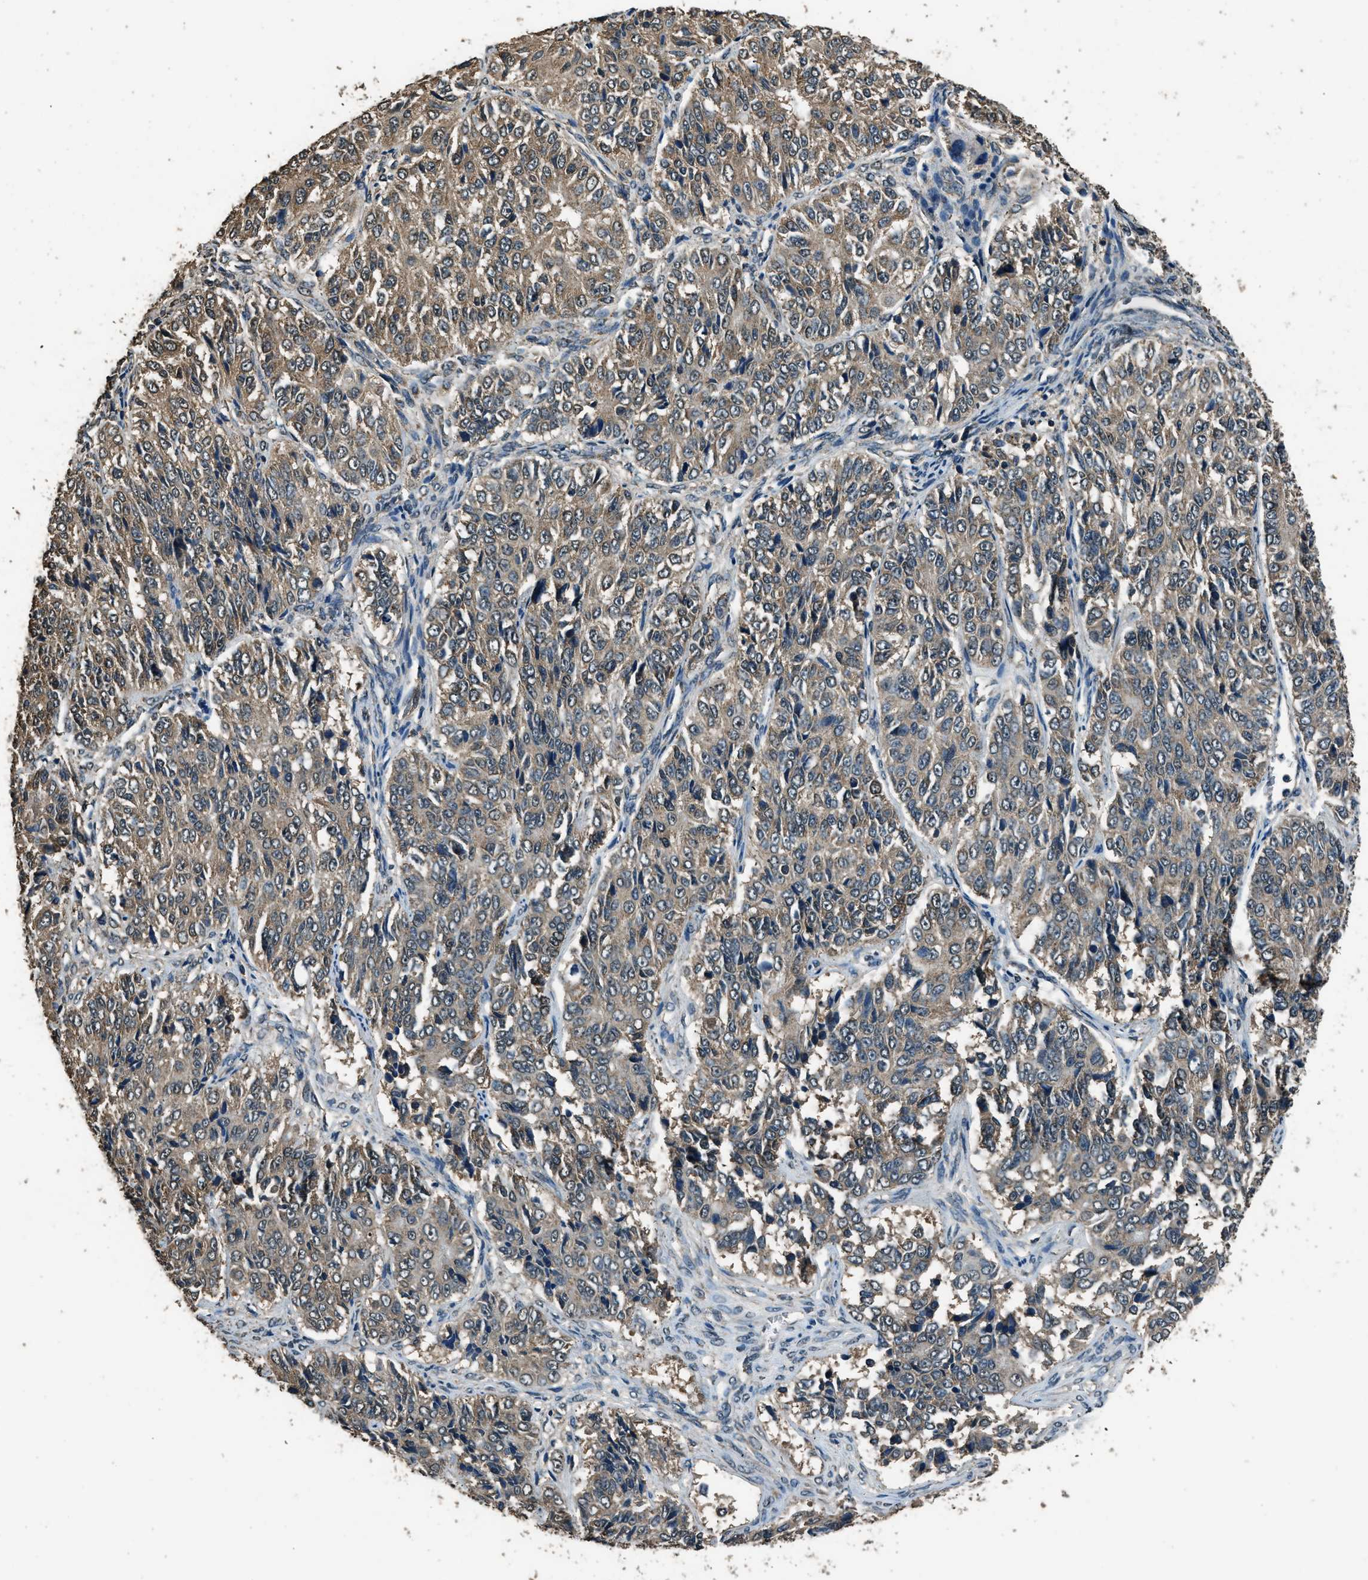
{"staining": {"intensity": "moderate", "quantity": ">75%", "location": "cytoplasmic/membranous"}, "tissue": "ovarian cancer", "cell_type": "Tumor cells", "image_type": "cancer", "snomed": [{"axis": "morphology", "description": "Carcinoma, endometroid"}, {"axis": "topography", "description": "Ovary"}], "caption": "Moderate cytoplasmic/membranous expression for a protein is present in approximately >75% of tumor cells of ovarian cancer using IHC.", "gene": "SALL3", "patient": {"sex": "female", "age": 51}}